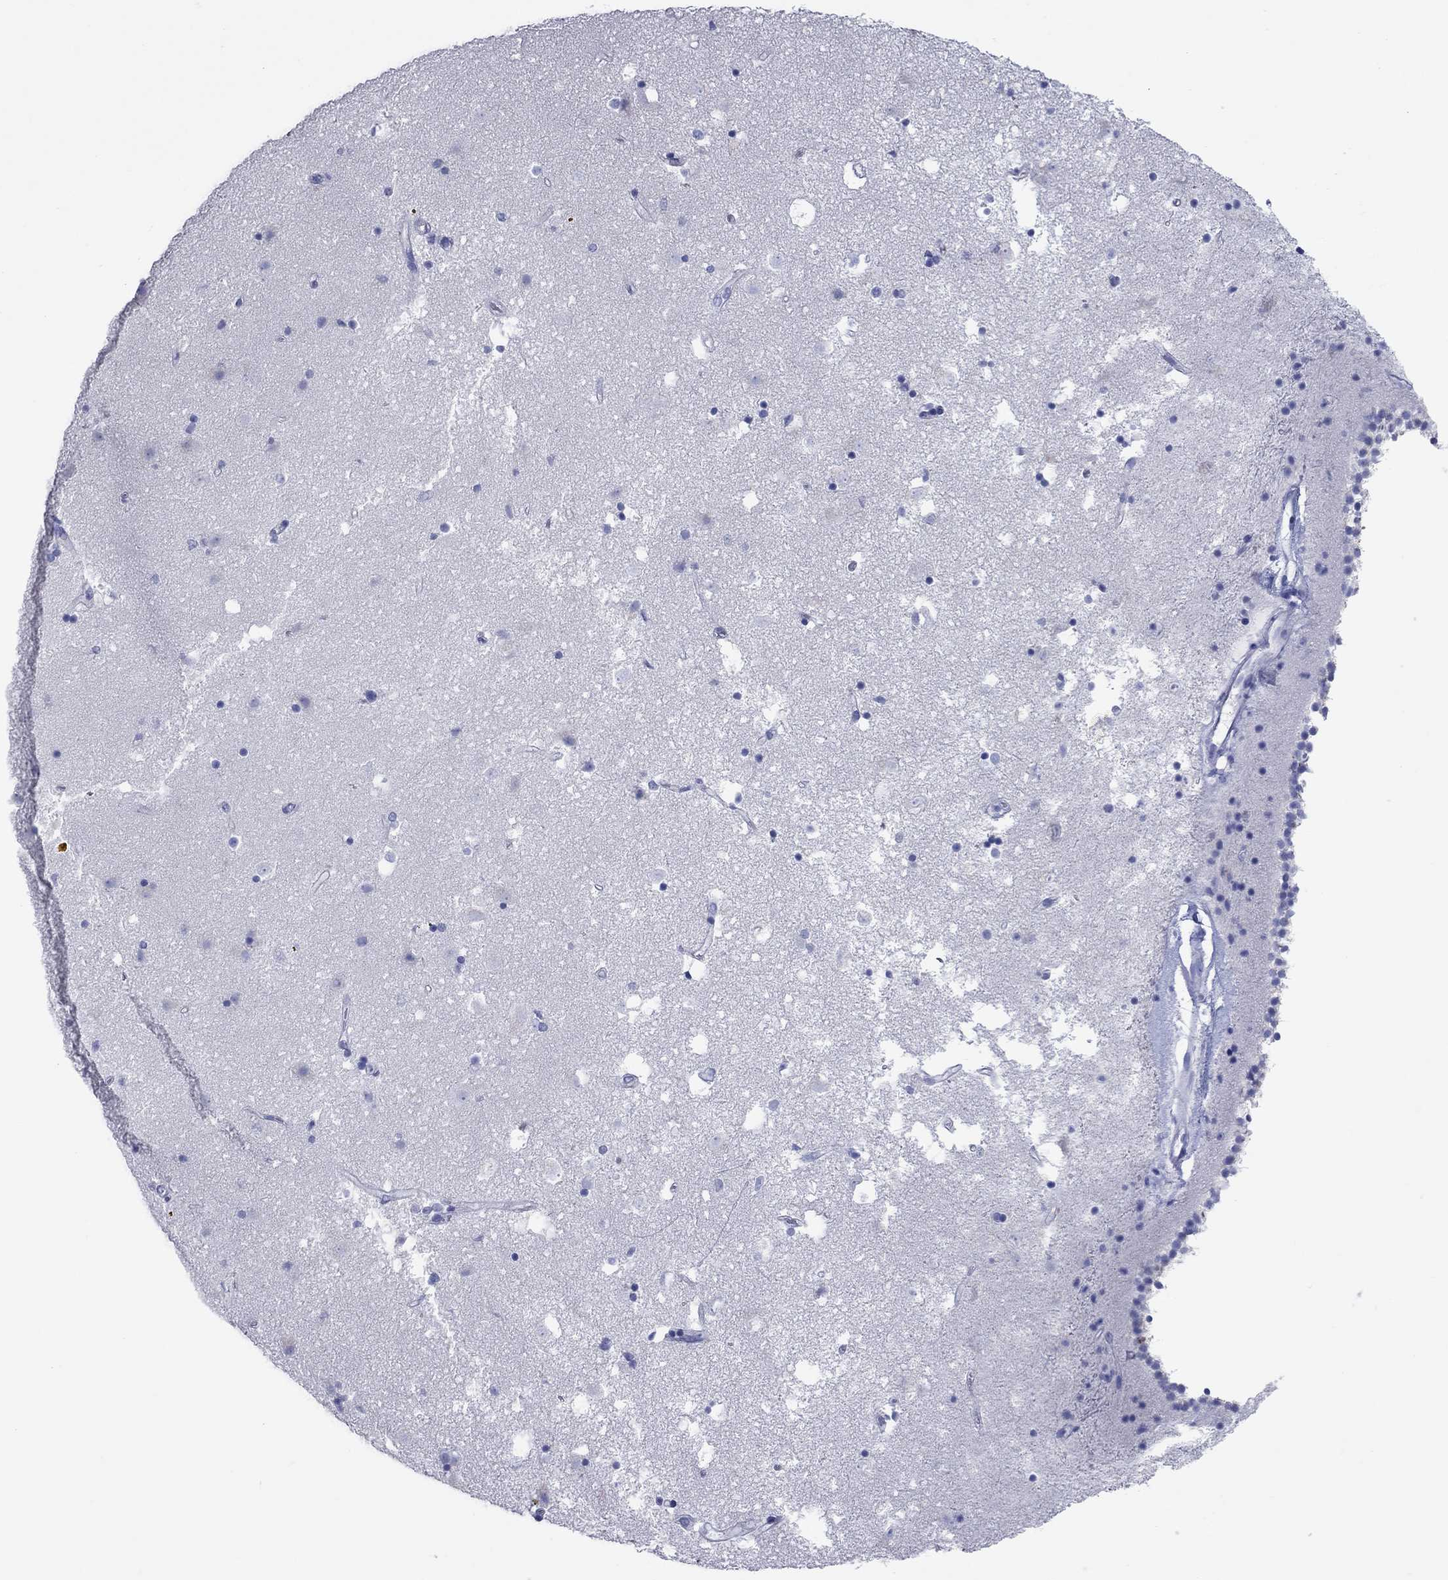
{"staining": {"intensity": "negative", "quantity": "none", "location": "none"}, "tissue": "caudate", "cell_type": "Glial cells", "image_type": "normal", "snomed": [{"axis": "morphology", "description": "Normal tissue, NOS"}, {"axis": "topography", "description": "Lateral ventricle wall"}], "caption": "Micrograph shows no protein staining in glial cells of unremarkable caudate.", "gene": "CCNA1", "patient": {"sex": "female", "age": 71}}